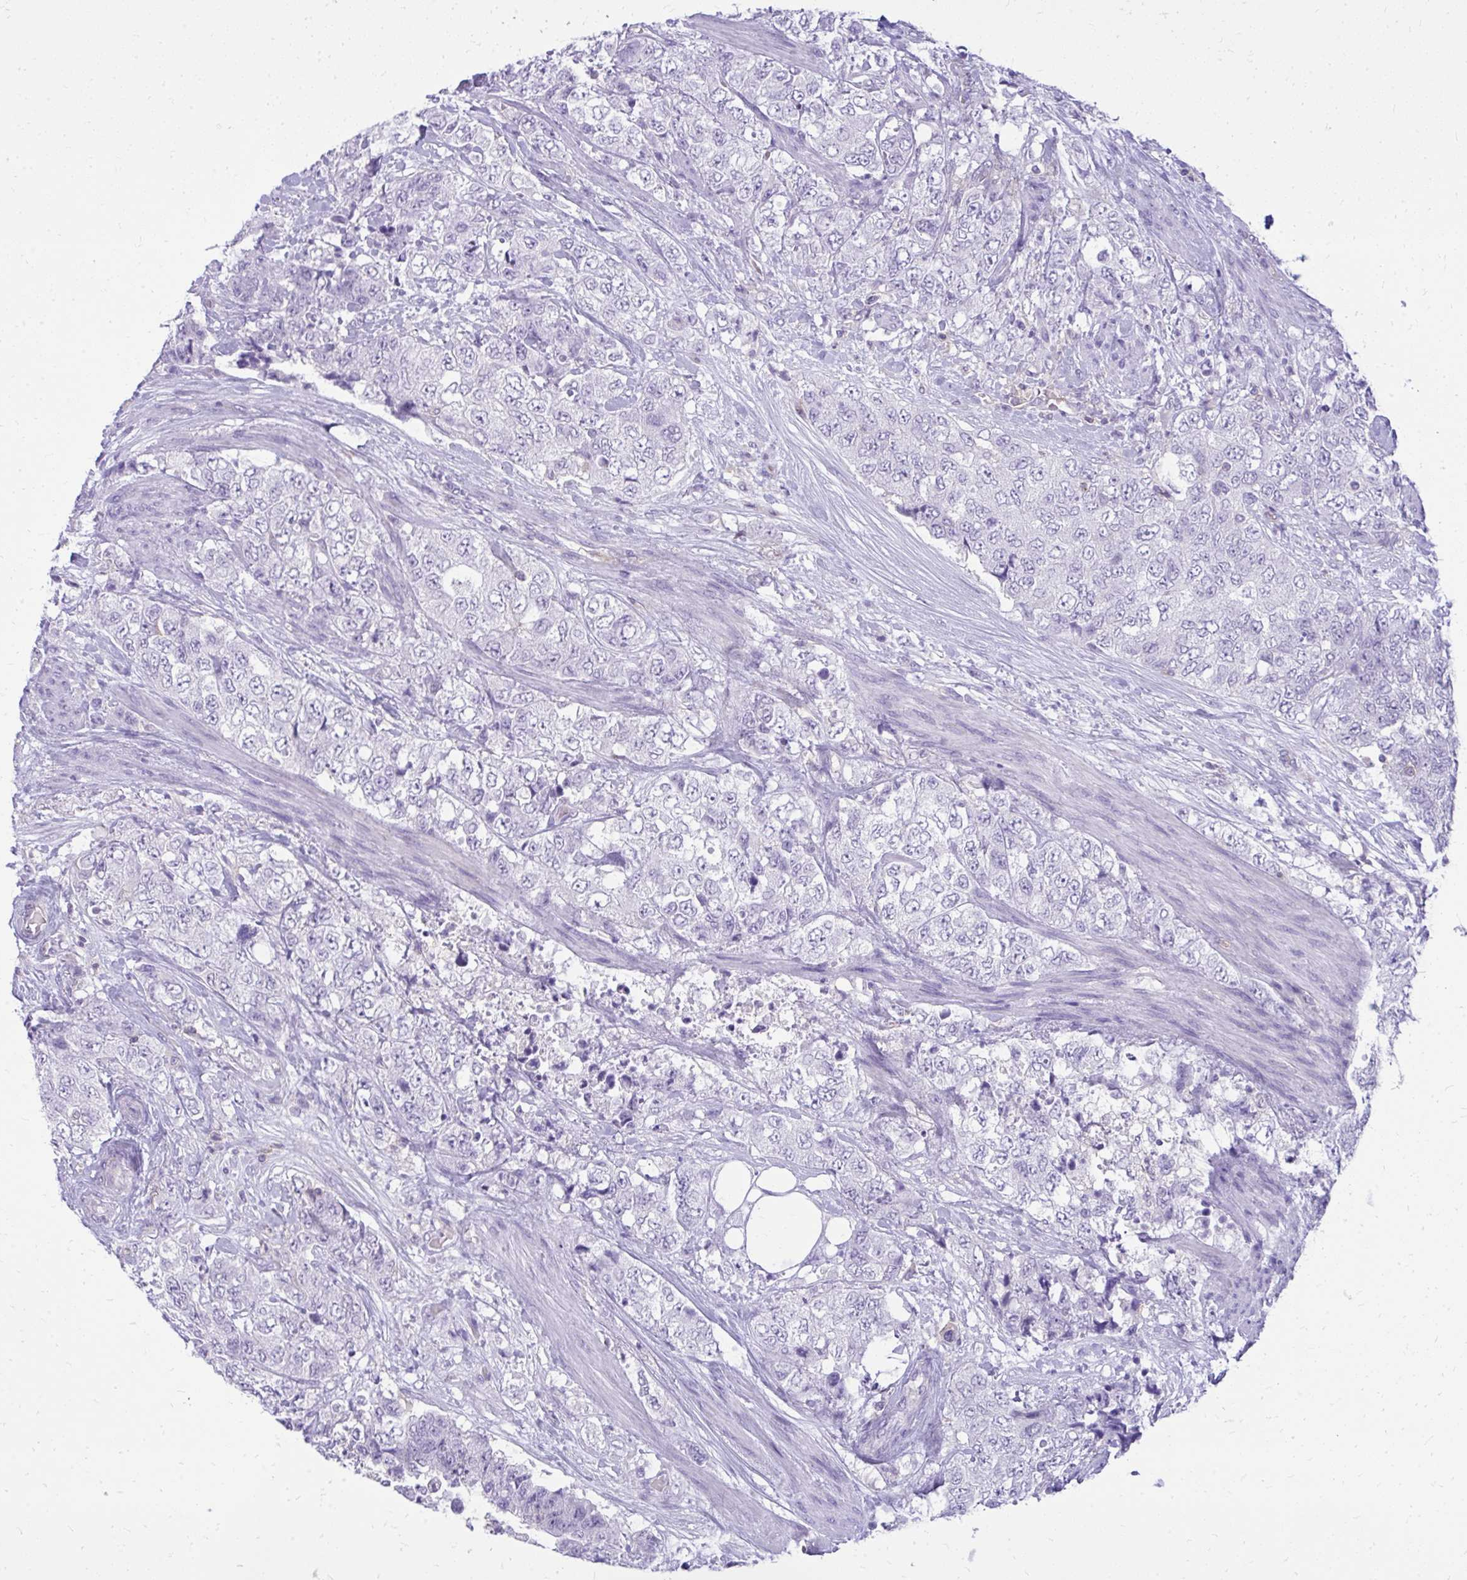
{"staining": {"intensity": "negative", "quantity": "none", "location": "none"}, "tissue": "urothelial cancer", "cell_type": "Tumor cells", "image_type": "cancer", "snomed": [{"axis": "morphology", "description": "Urothelial carcinoma, High grade"}, {"axis": "topography", "description": "Urinary bladder"}], "caption": "Urothelial cancer was stained to show a protein in brown. There is no significant expression in tumor cells.", "gene": "GPRIN3", "patient": {"sex": "female", "age": 78}}